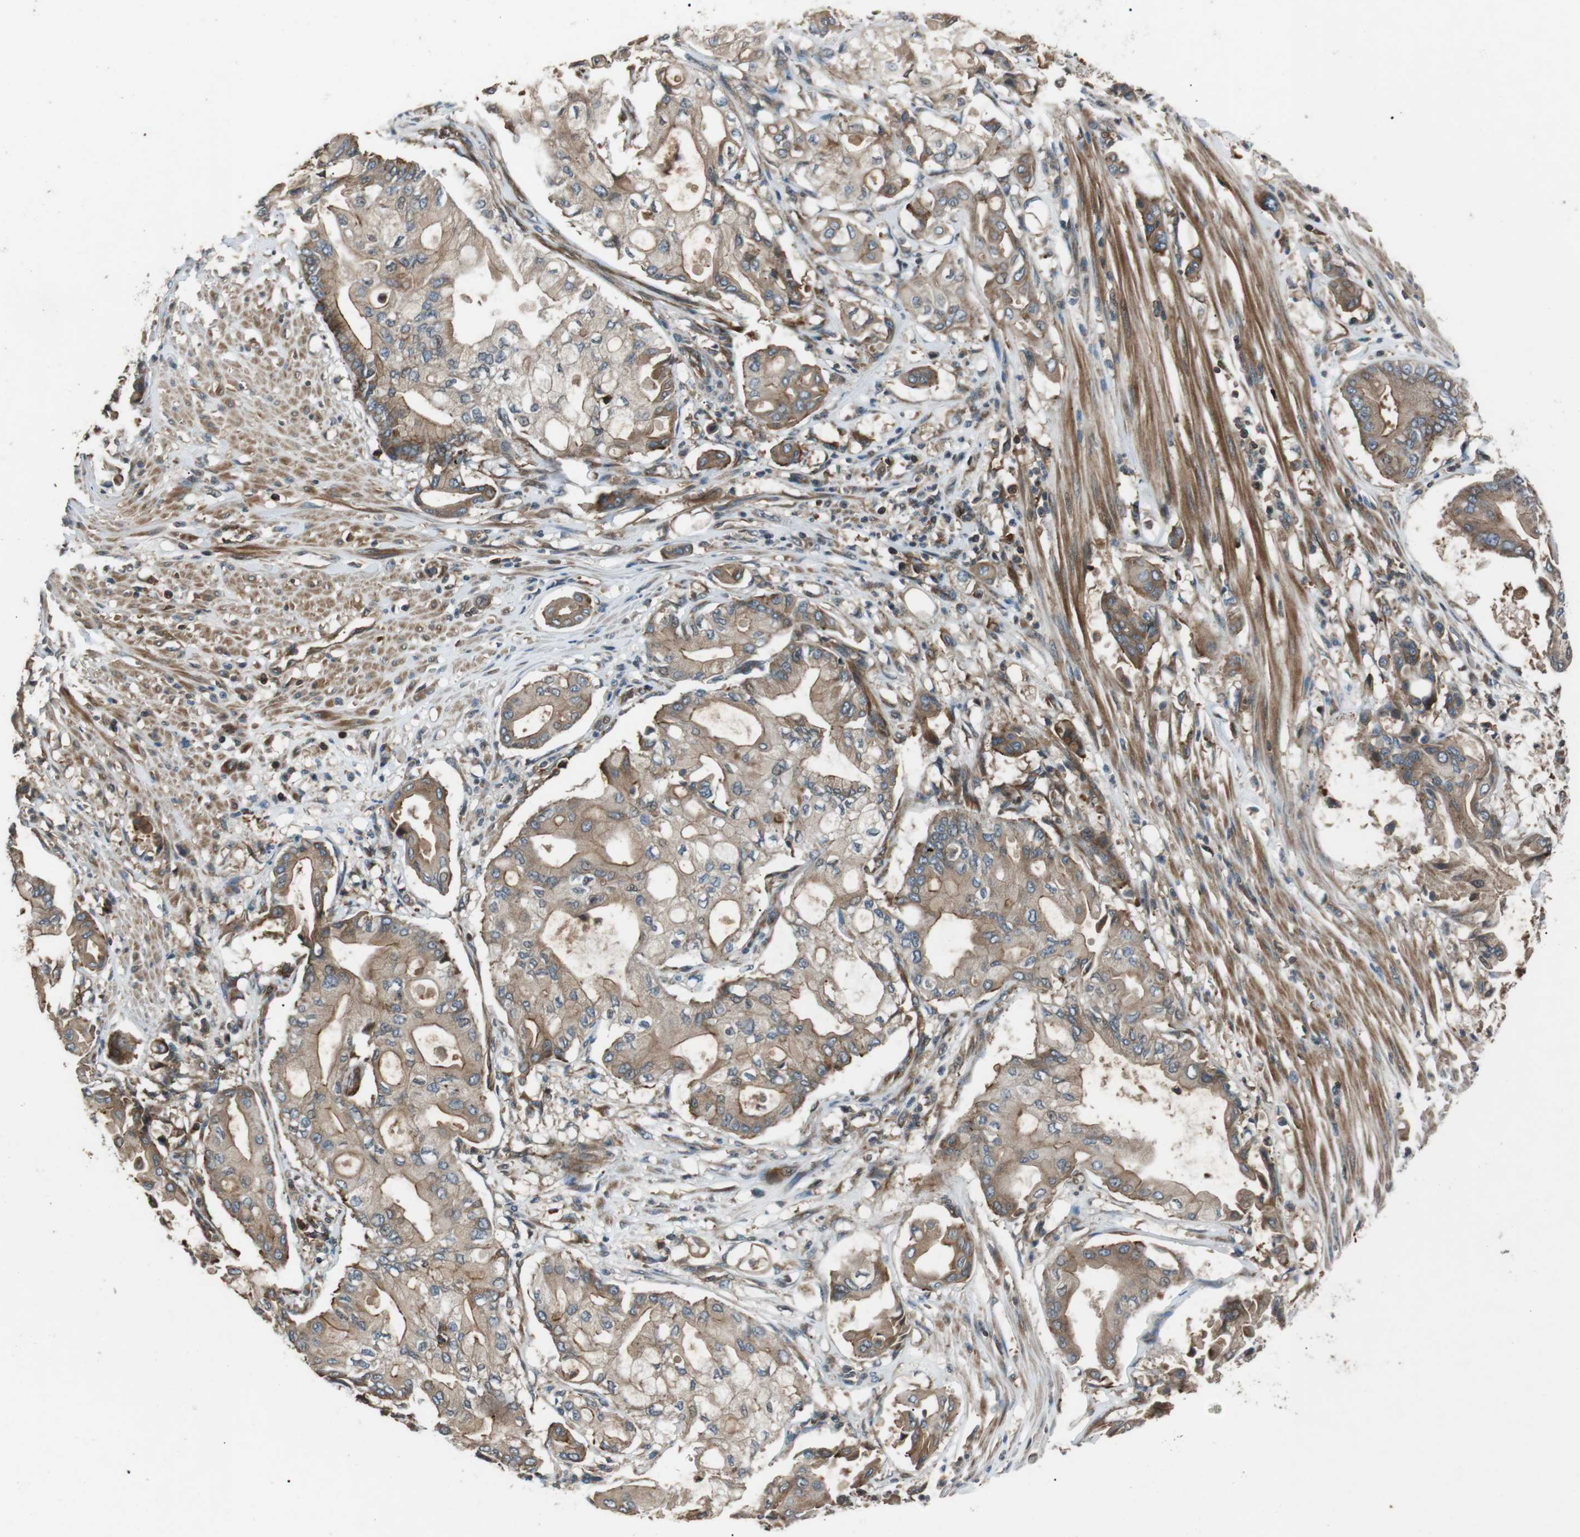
{"staining": {"intensity": "moderate", "quantity": ">75%", "location": "cytoplasmic/membranous"}, "tissue": "pancreatic cancer", "cell_type": "Tumor cells", "image_type": "cancer", "snomed": [{"axis": "morphology", "description": "Adenocarcinoma, NOS"}, {"axis": "morphology", "description": "Adenocarcinoma, metastatic, NOS"}, {"axis": "topography", "description": "Lymph node"}, {"axis": "topography", "description": "Pancreas"}, {"axis": "topography", "description": "Duodenum"}], "caption": "About >75% of tumor cells in pancreatic cancer (metastatic adenocarcinoma) show moderate cytoplasmic/membranous protein staining as visualized by brown immunohistochemical staining.", "gene": "GPR161", "patient": {"sex": "female", "age": 64}}